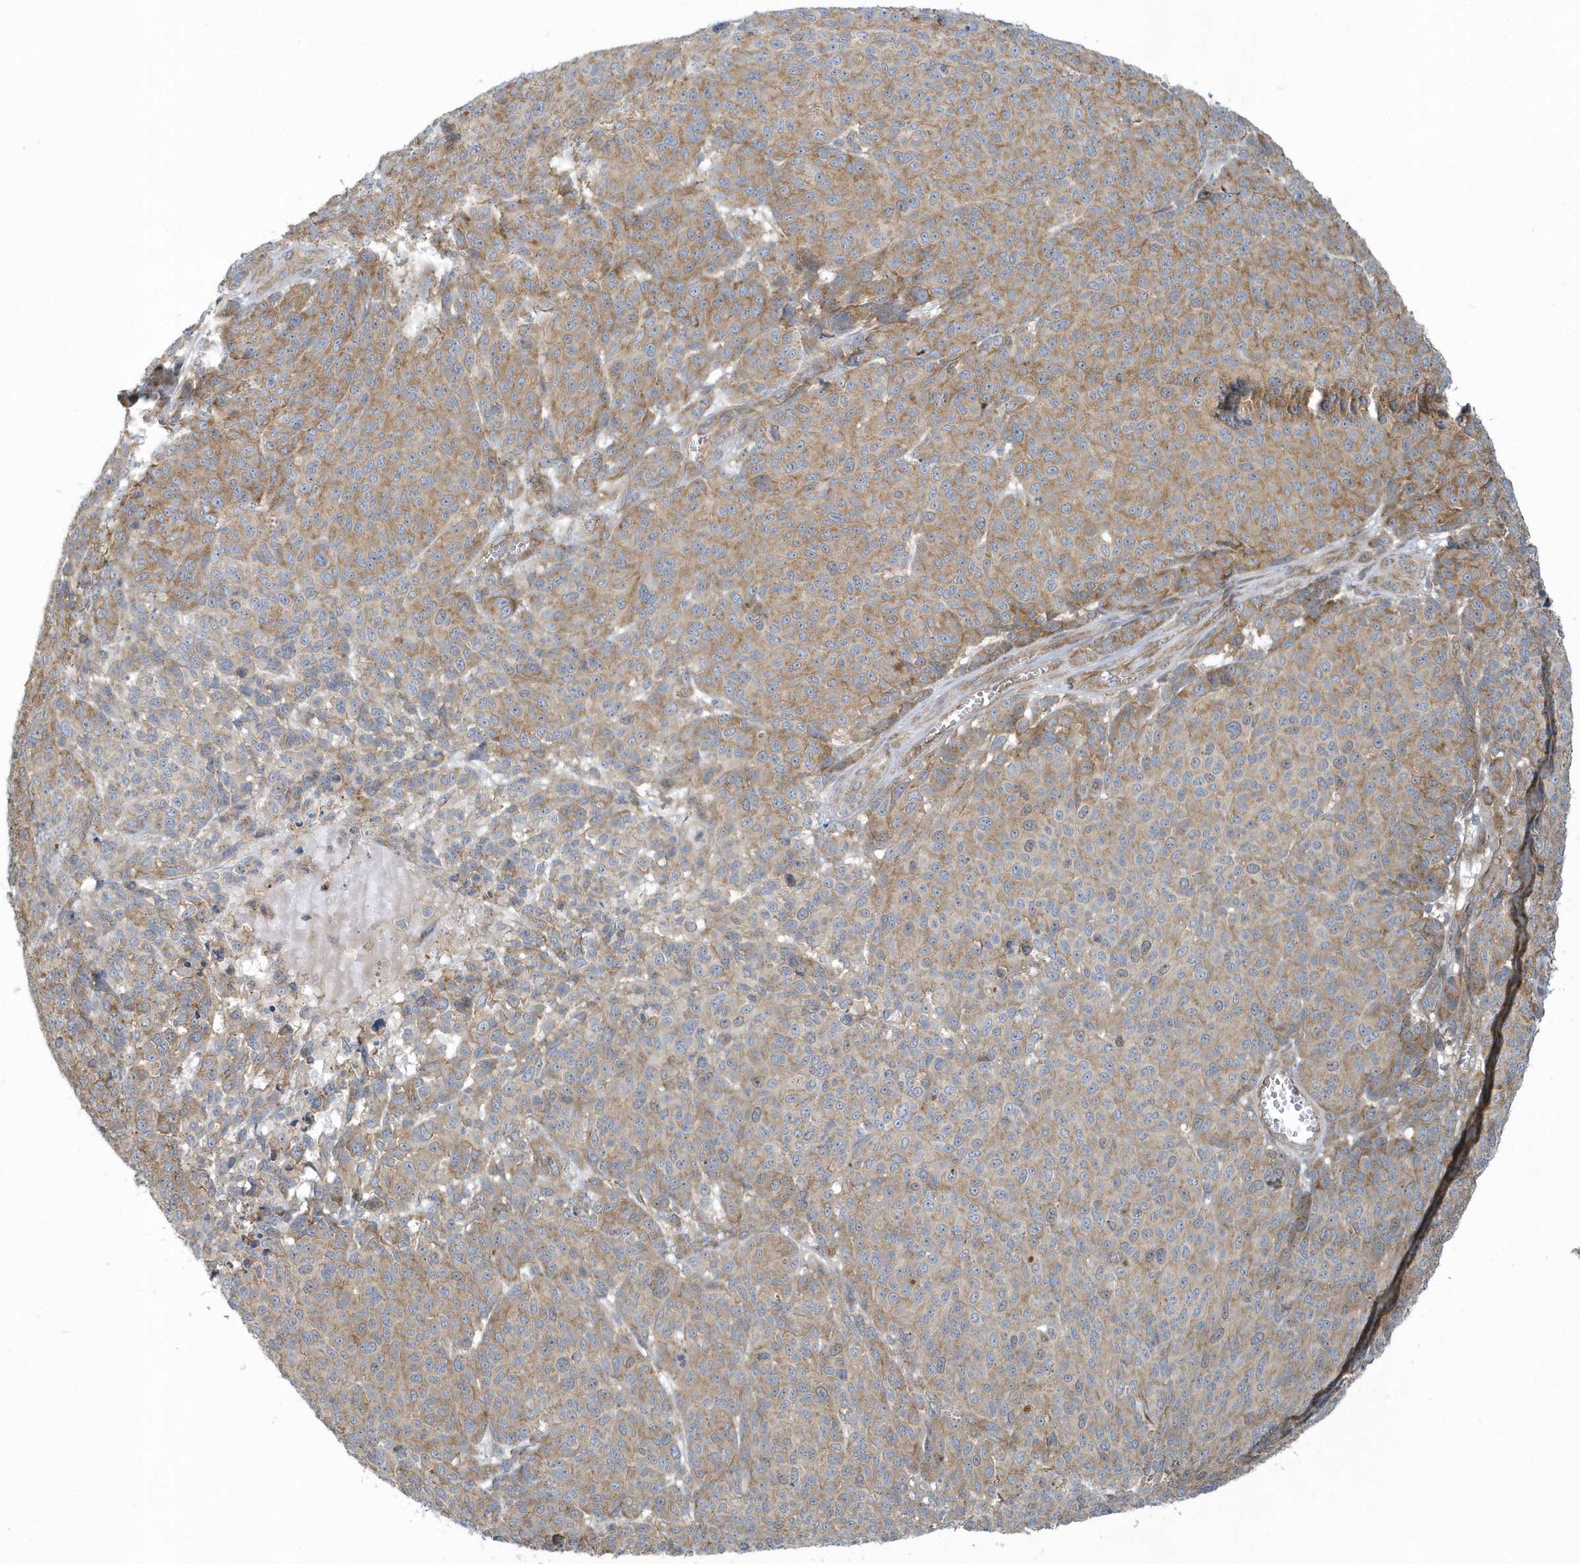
{"staining": {"intensity": "moderate", "quantity": "25%-75%", "location": "cytoplasmic/membranous"}, "tissue": "melanoma", "cell_type": "Tumor cells", "image_type": "cancer", "snomed": [{"axis": "morphology", "description": "Malignant melanoma, NOS"}, {"axis": "topography", "description": "Skin"}], "caption": "Melanoma was stained to show a protein in brown. There is medium levels of moderate cytoplasmic/membranous positivity in about 25%-75% of tumor cells.", "gene": "CNOT10", "patient": {"sex": "male", "age": 49}}